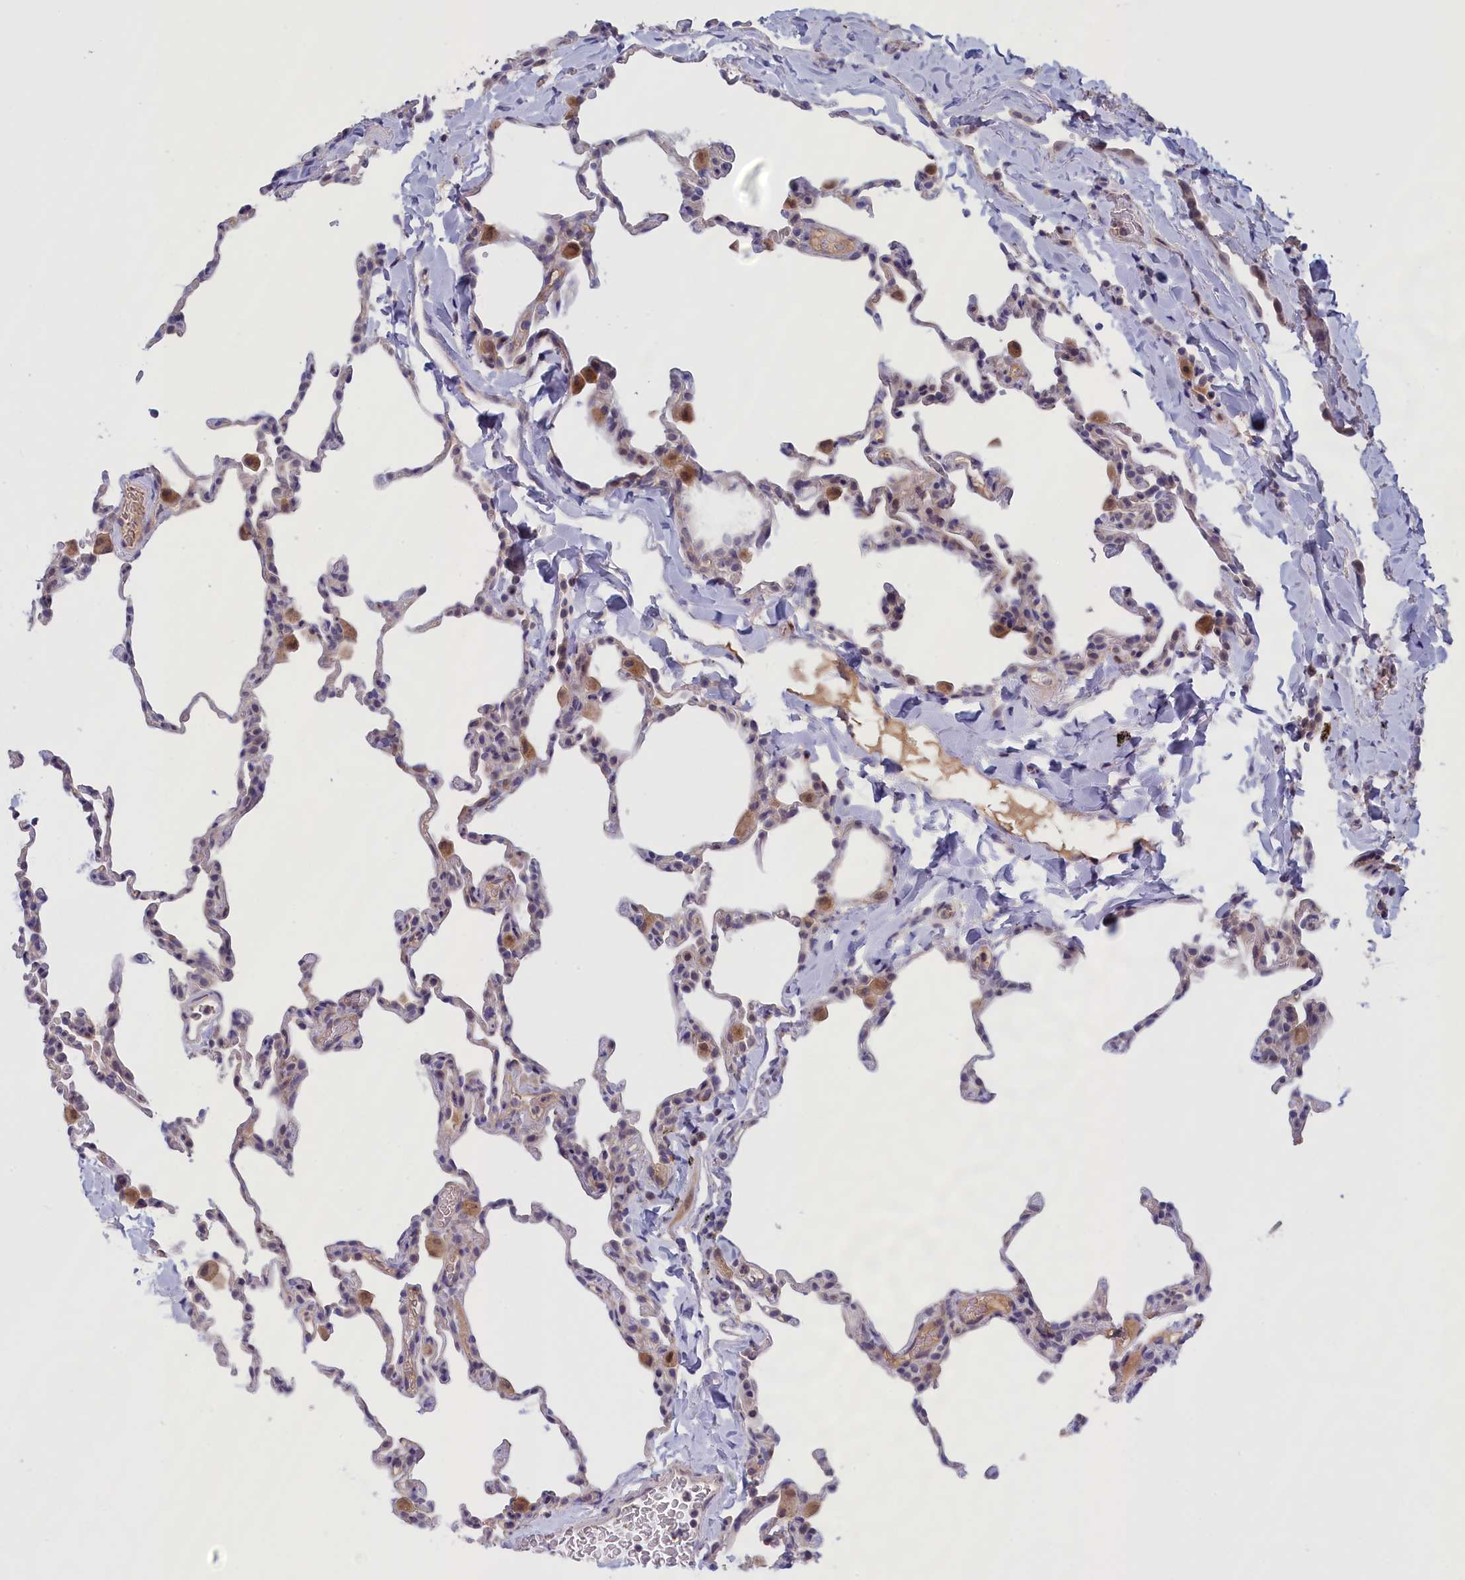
{"staining": {"intensity": "negative", "quantity": "none", "location": "none"}, "tissue": "lung", "cell_type": "Alveolar cells", "image_type": "normal", "snomed": [{"axis": "morphology", "description": "Normal tissue, NOS"}, {"axis": "topography", "description": "Lung"}], "caption": "Immunohistochemistry histopathology image of benign lung: lung stained with DAB (3,3'-diaminobenzidine) shows no significant protein staining in alveolar cells. (DAB (3,3'-diaminobenzidine) IHC with hematoxylin counter stain).", "gene": "IGFALS", "patient": {"sex": "male", "age": 20}}